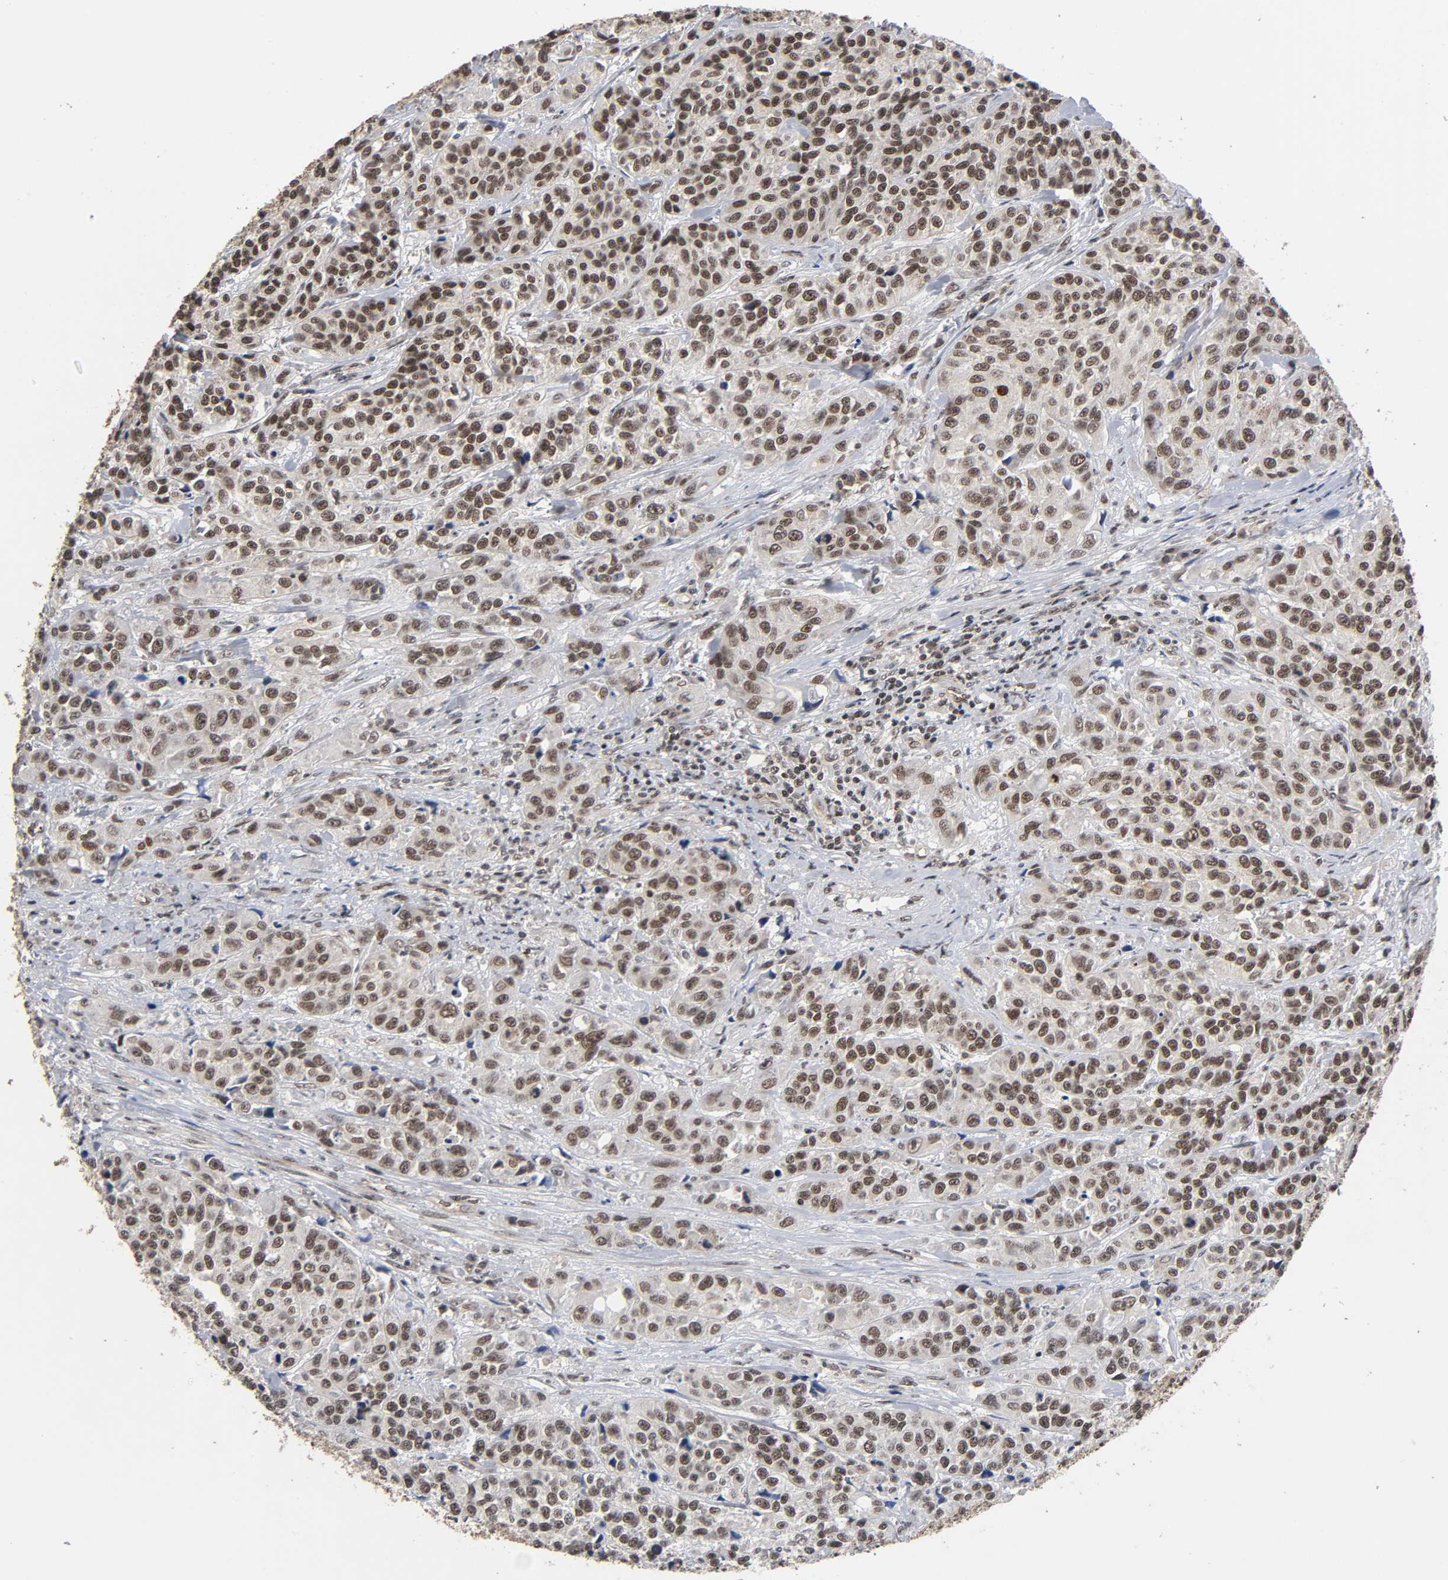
{"staining": {"intensity": "strong", "quantity": "25%-75%", "location": "cytoplasmic/membranous,nuclear"}, "tissue": "urothelial cancer", "cell_type": "Tumor cells", "image_type": "cancer", "snomed": [{"axis": "morphology", "description": "Urothelial carcinoma, High grade"}, {"axis": "topography", "description": "Urinary bladder"}], "caption": "High-grade urothelial carcinoma tissue demonstrates strong cytoplasmic/membranous and nuclear positivity in about 25%-75% of tumor cells, visualized by immunohistochemistry.", "gene": "ZNF384", "patient": {"sex": "female", "age": 81}}